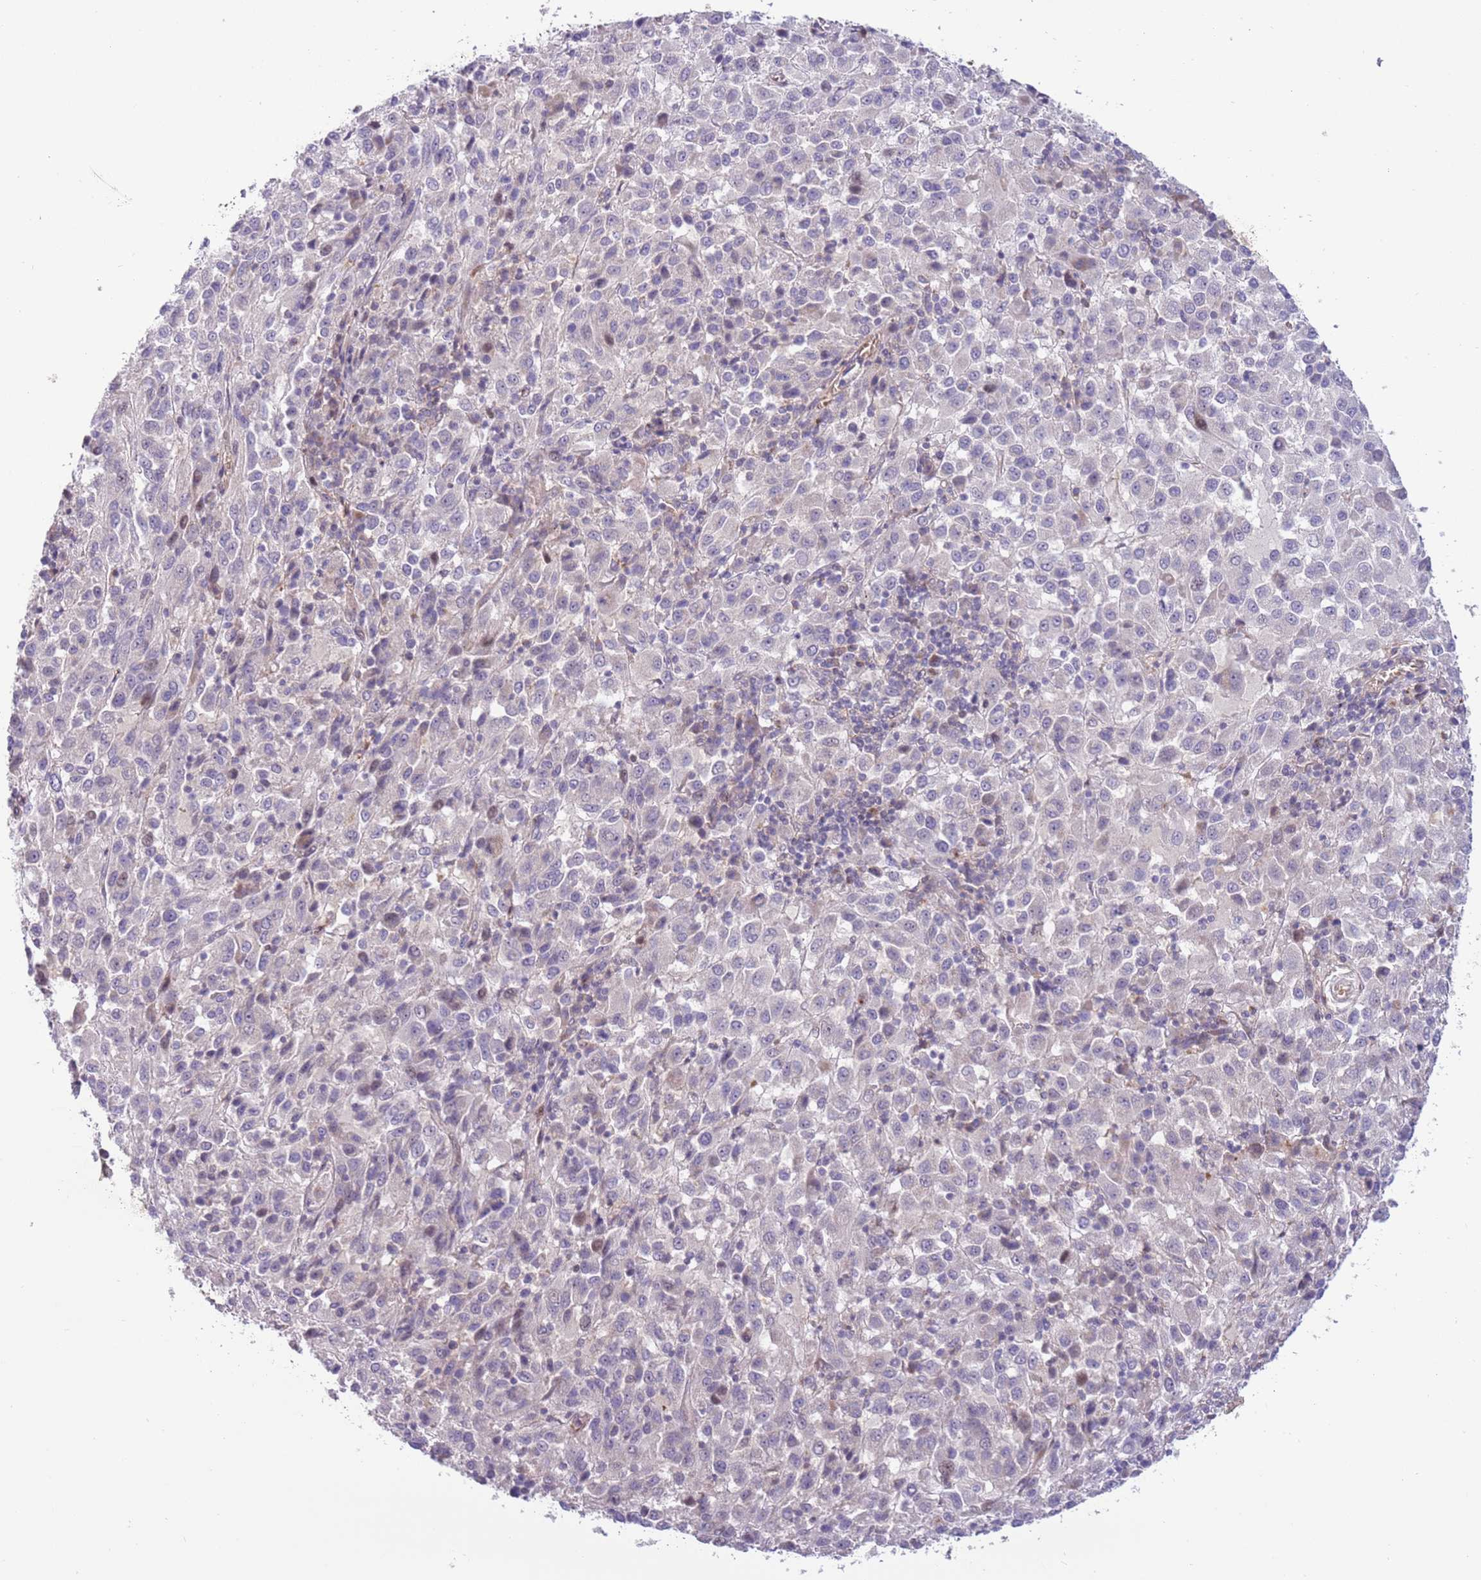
{"staining": {"intensity": "negative", "quantity": "none", "location": "none"}, "tissue": "melanoma", "cell_type": "Tumor cells", "image_type": "cancer", "snomed": [{"axis": "morphology", "description": "Malignant melanoma, Metastatic site"}, {"axis": "topography", "description": "Lung"}], "caption": "This is a photomicrograph of immunohistochemistry (IHC) staining of malignant melanoma (metastatic site), which shows no staining in tumor cells. Brightfield microscopy of immunohistochemistry stained with DAB (brown) and hematoxylin (blue), captured at high magnification.", "gene": "ITGB6", "patient": {"sex": "male", "age": 64}}